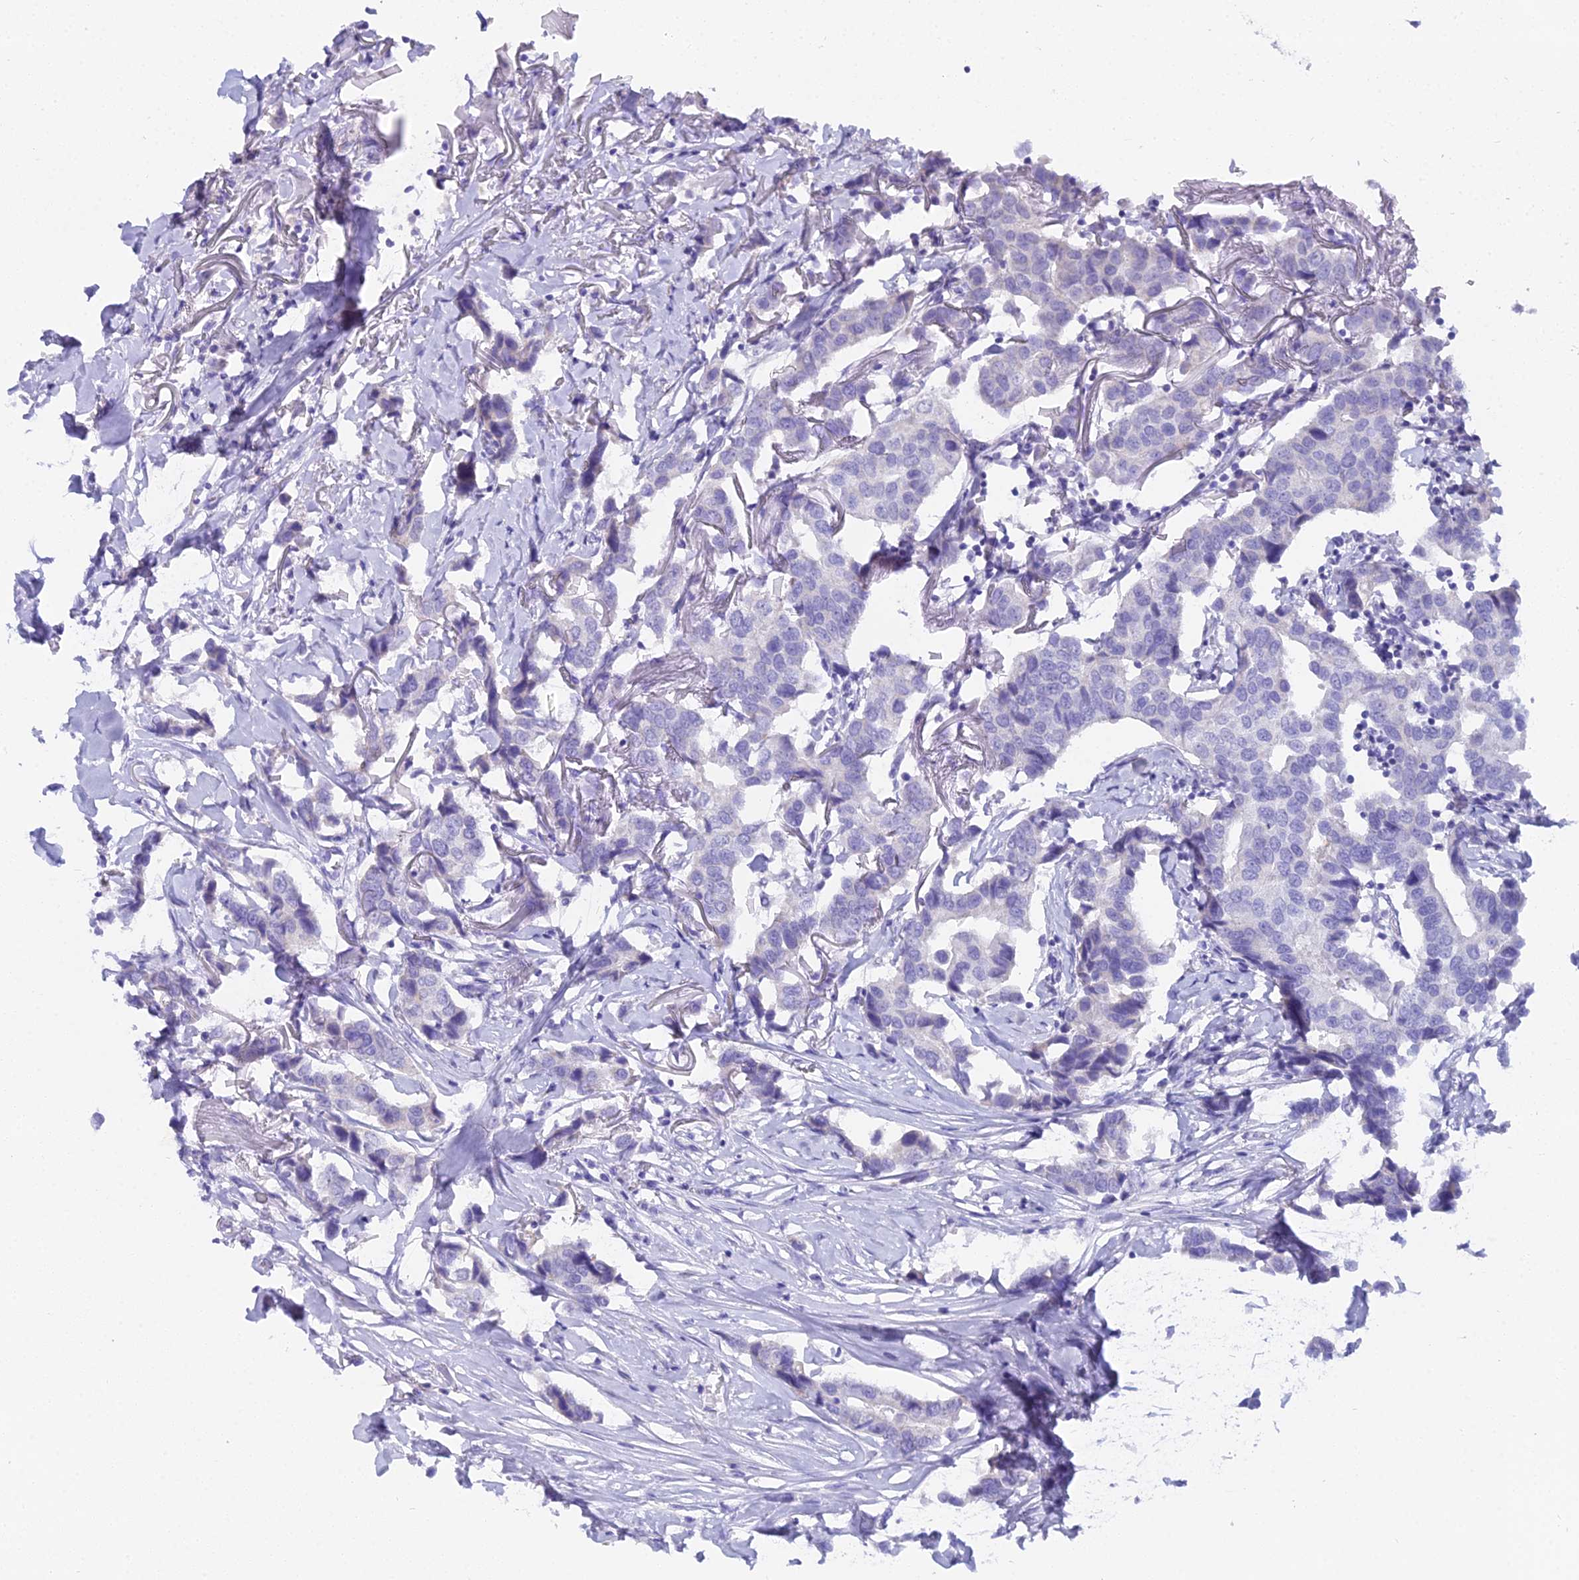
{"staining": {"intensity": "negative", "quantity": "none", "location": "none"}, "tissue": "breast cancer", "cell_type": "Tumor cells", "image_type": "cancer", "snomed": [{"axis": "morphology", "description": "Duct carcinoma"}, {"axis": "topography", "description": "Breast"}], "caption": "Tumor cells are negative for brown protein staining in breast invasive ductal carcinoma.", "gene": "CGB2", "patient": {"sex": "female", "age": 80}}